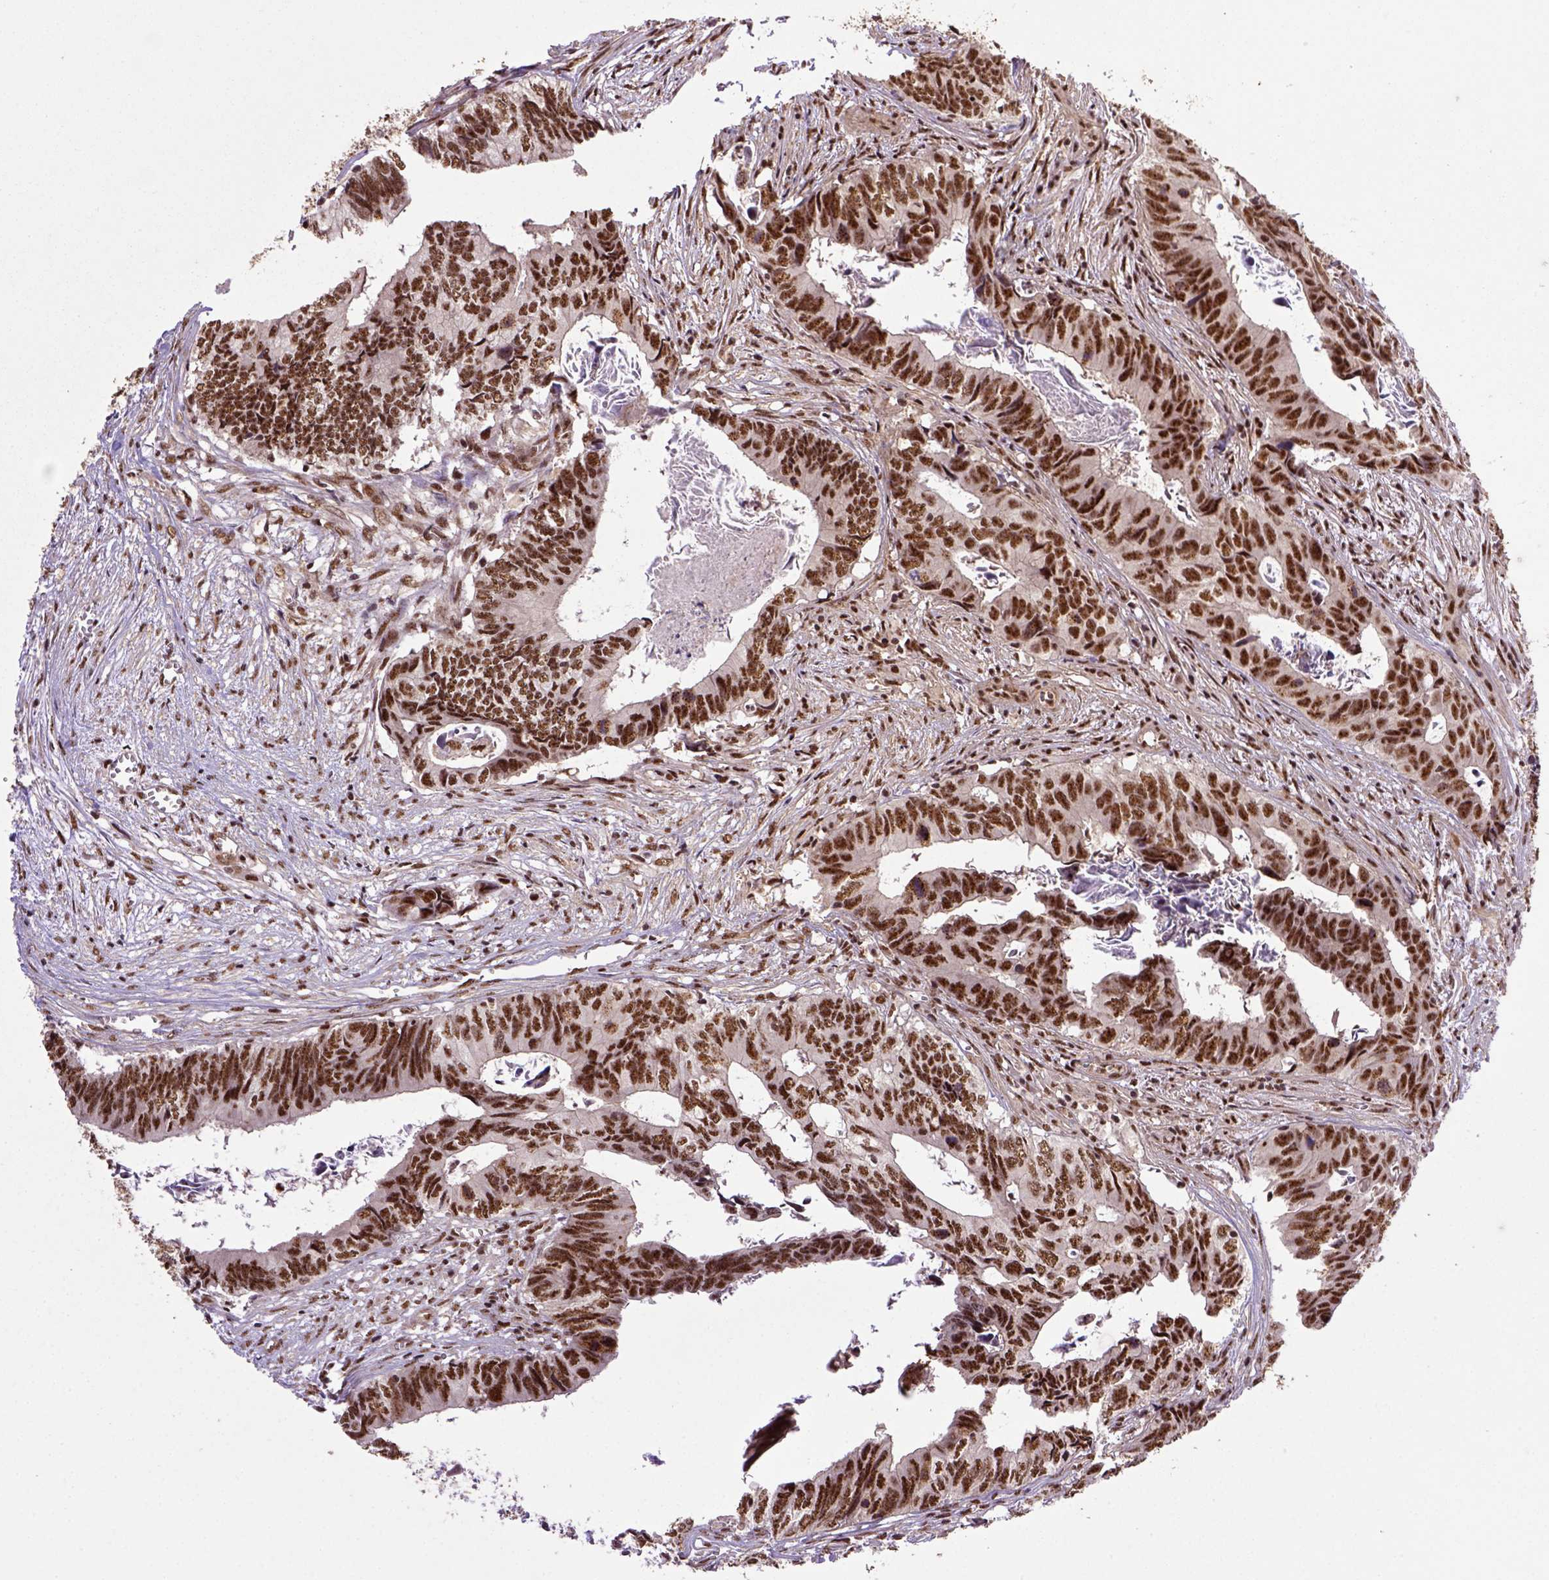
{"staining": {"intensity": "strong", "quantity": ">75%", "location": "nuclear"}, "tissue": "colorectal cancer", "cell_type": "Tumor cells", "image_type": "cancer", "snomed": [{"axis": "morphology", "description": "Adenocarcinoma, NOS"}, {"axis": "topography", "description": "Colon"}], "caption": "Immunohistochemistry photomicrograph of colorectal cancer stained for a protein (brown), which demonstrates high levels of strong nuclear positivity in approximately >75% of tumor cells.", "gene": "PPIG", "patient": {"sex": "female", "age": 82}}